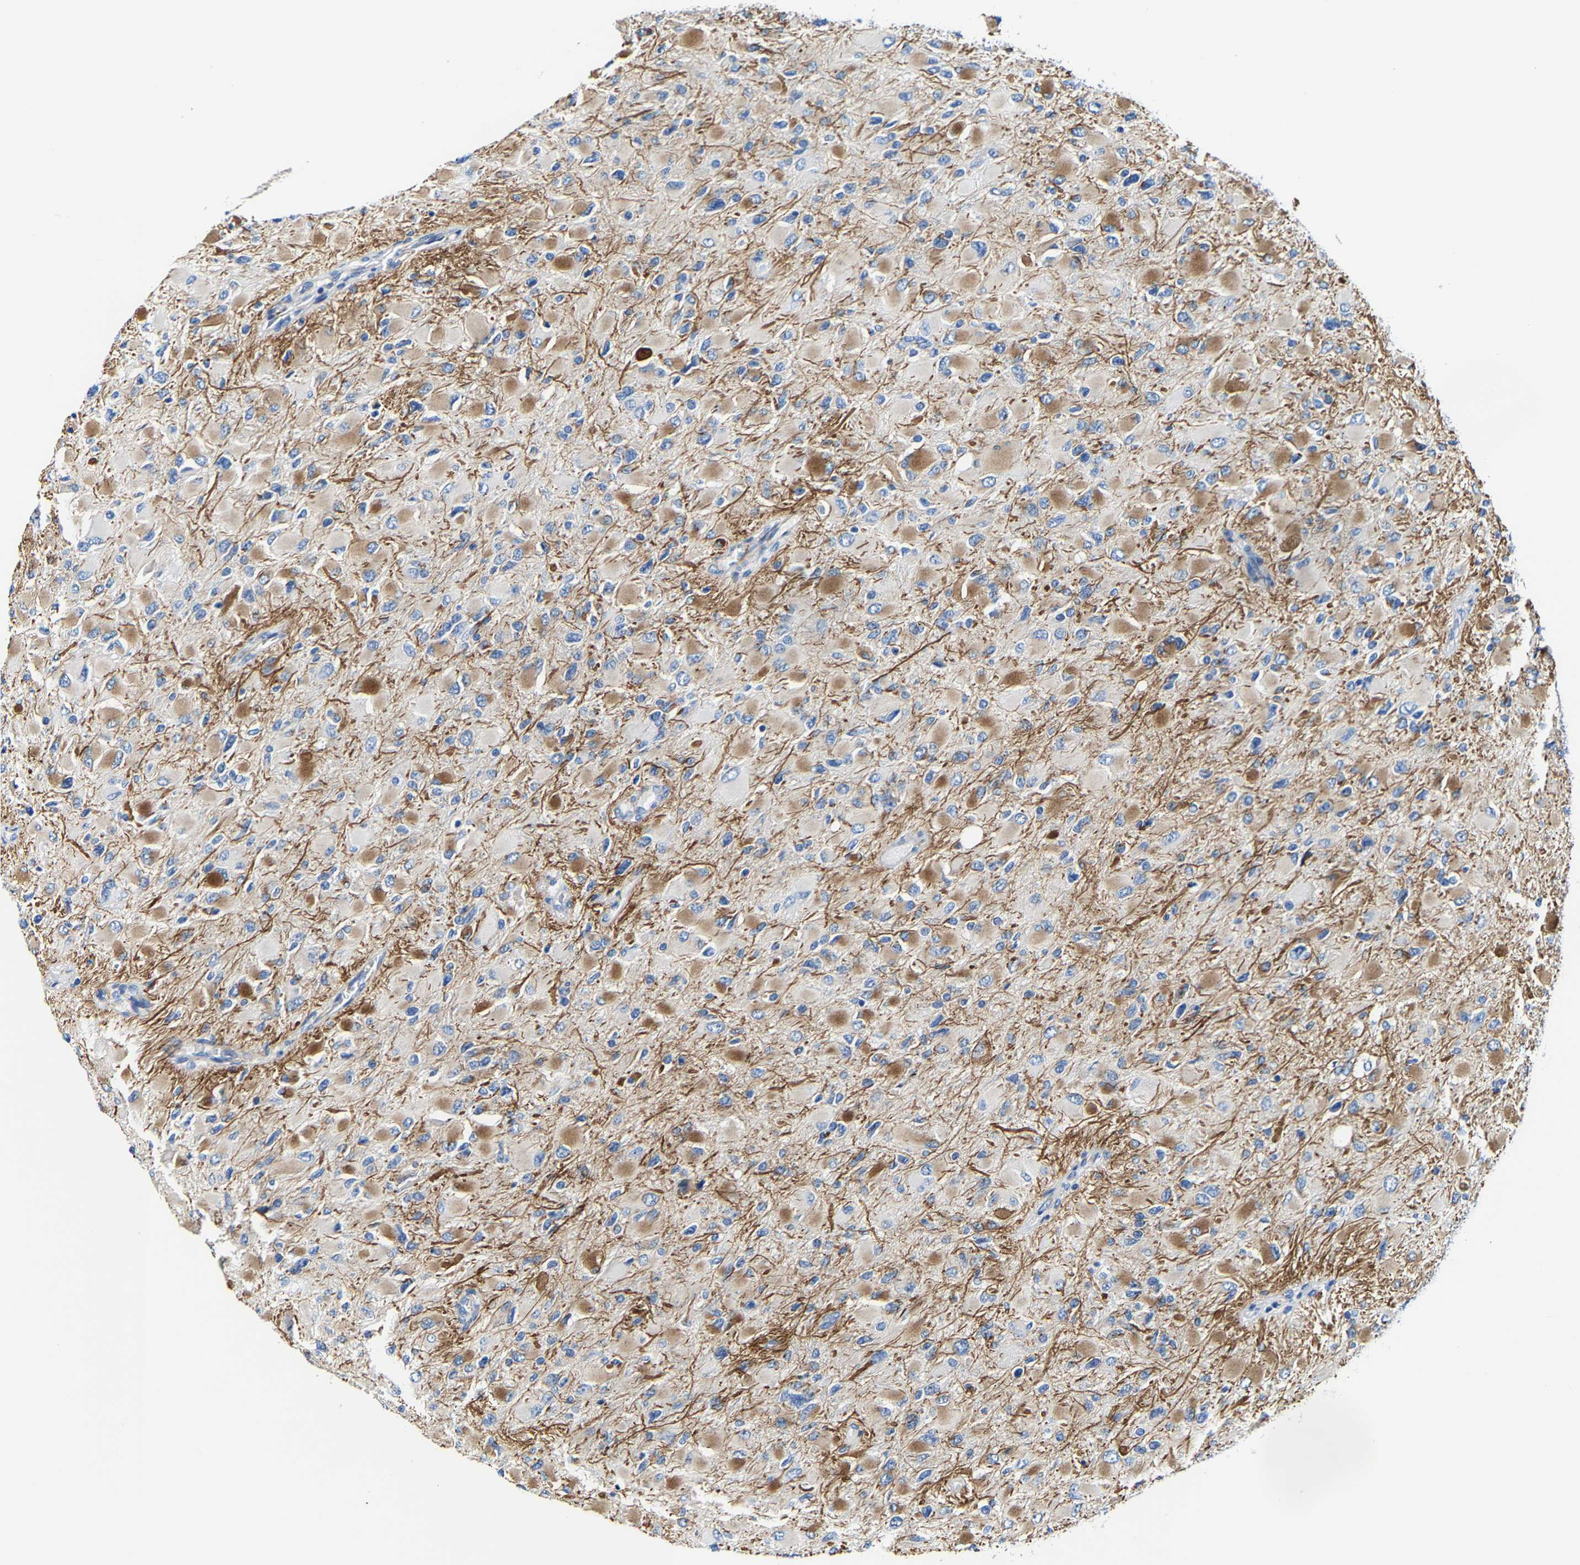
{"staining": {"intensity": "moderate", "quantity": "<25%", "location": "cytoplasmic/membranous"}, "tissue": "glioma", "cell_type": "Tumor cells", "image_type": "cancer", "snomed": [{"axis": "morphology", "description": "Glioma, malignant, High grade"}, {"axis": "topography", "description": "Cerebral cortex"}], "caption": "IHC micrograph of human glioma stained for a protein (brown), which shows low levels of moderate cytoplasmic/membranous positivity in about <25% of tumor cells.", "gene": "MMEL1", "patient": {"sex": "female", "age": 36}}